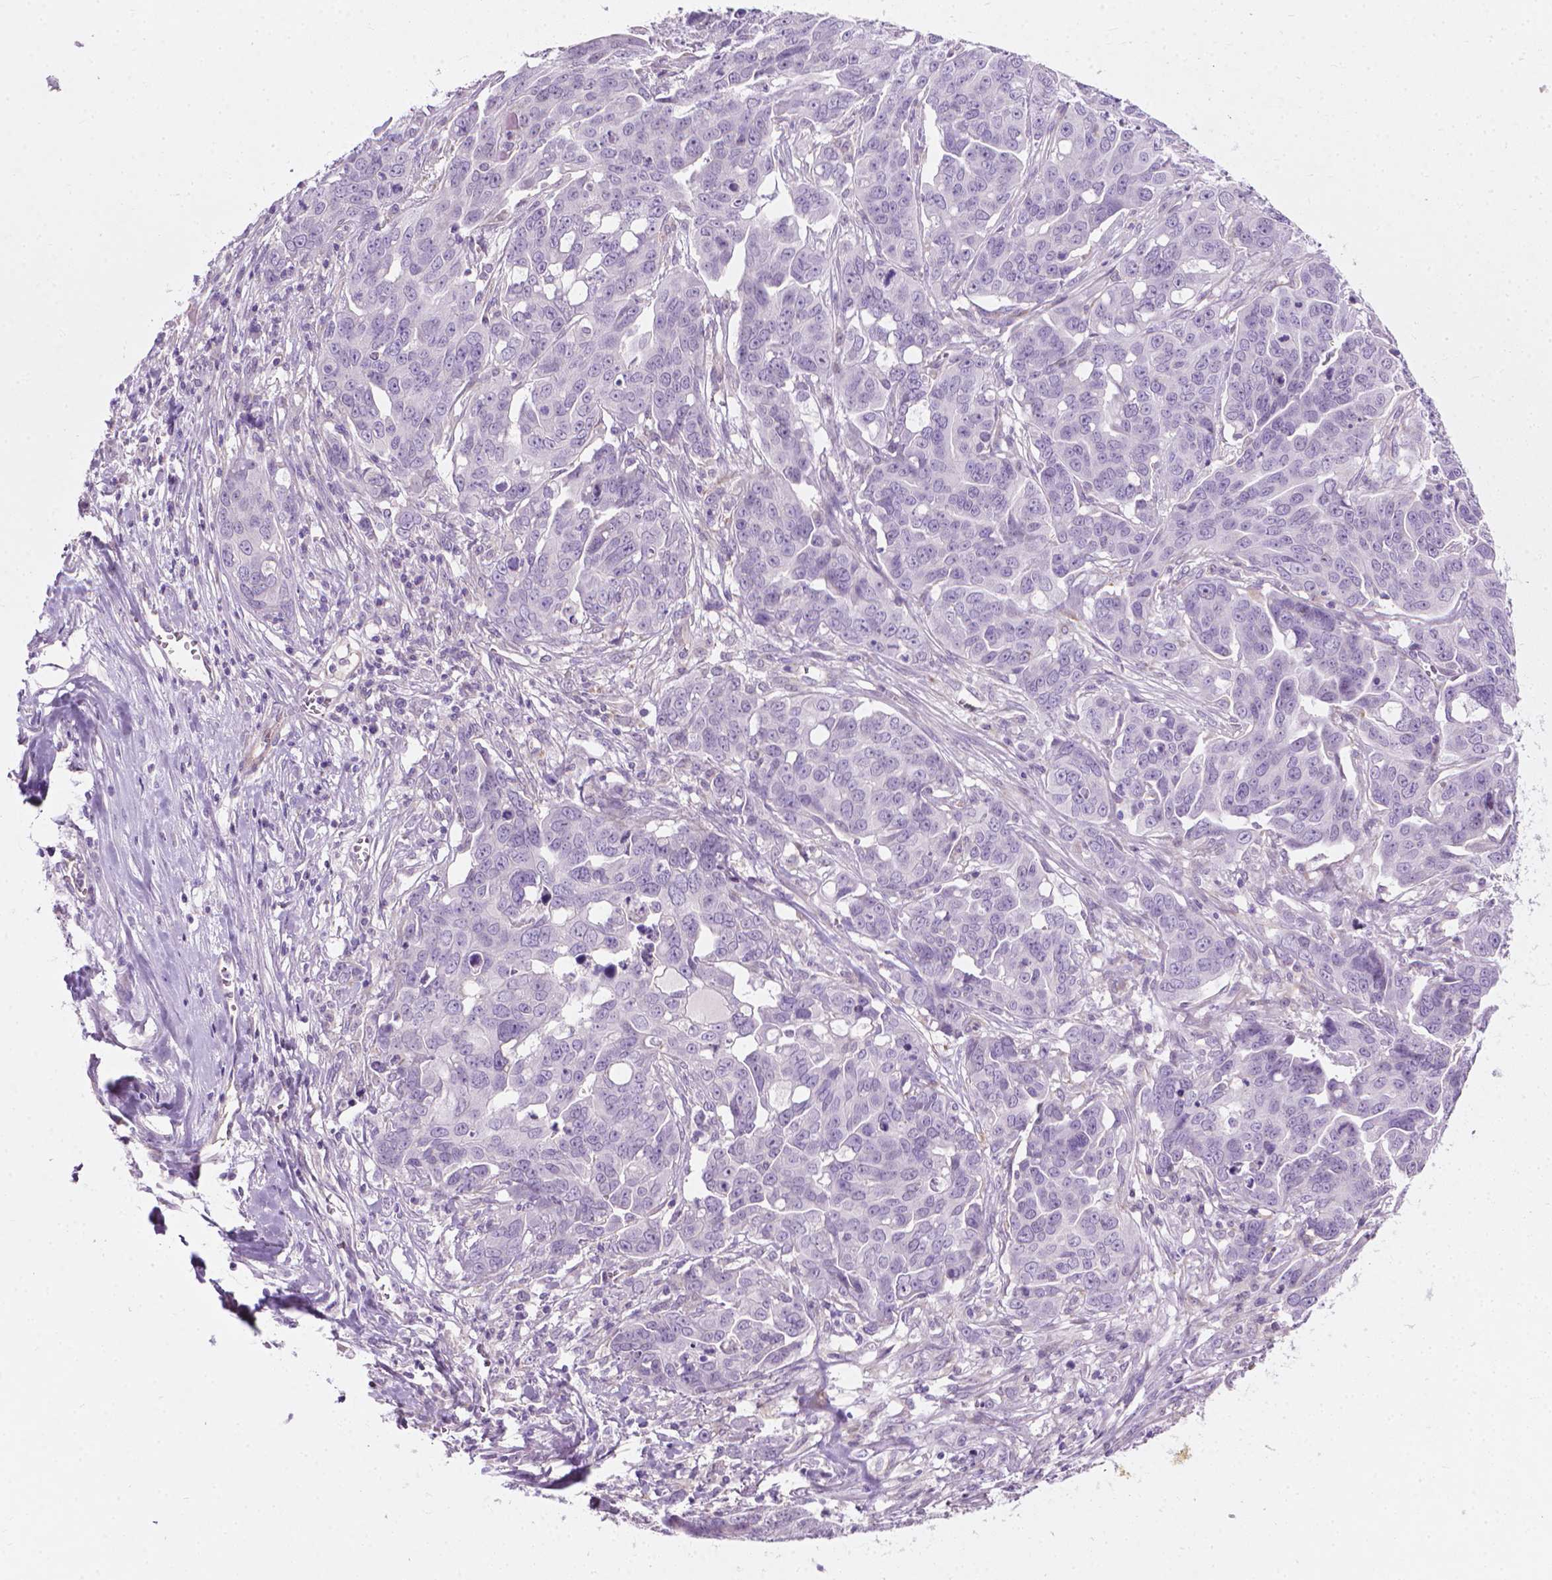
{"staining": {"intensity": "negative", "quantity": "none", "location": "none"}, "tissue": "ovarian cancer", "cell_type": "Tumor cells", "image_type": "cancer", "snomed": [{"axis": "morphology", "description": "Carcinoma, endometroid"}, {"axis": "topography", "description": "Ovary"}], "caption": "There is no significant staining in tumor cells of ovarian cancer (endometroid carcinoma).", "gene": "KRT73", "patient": {"sex": "female", "age": 78}}